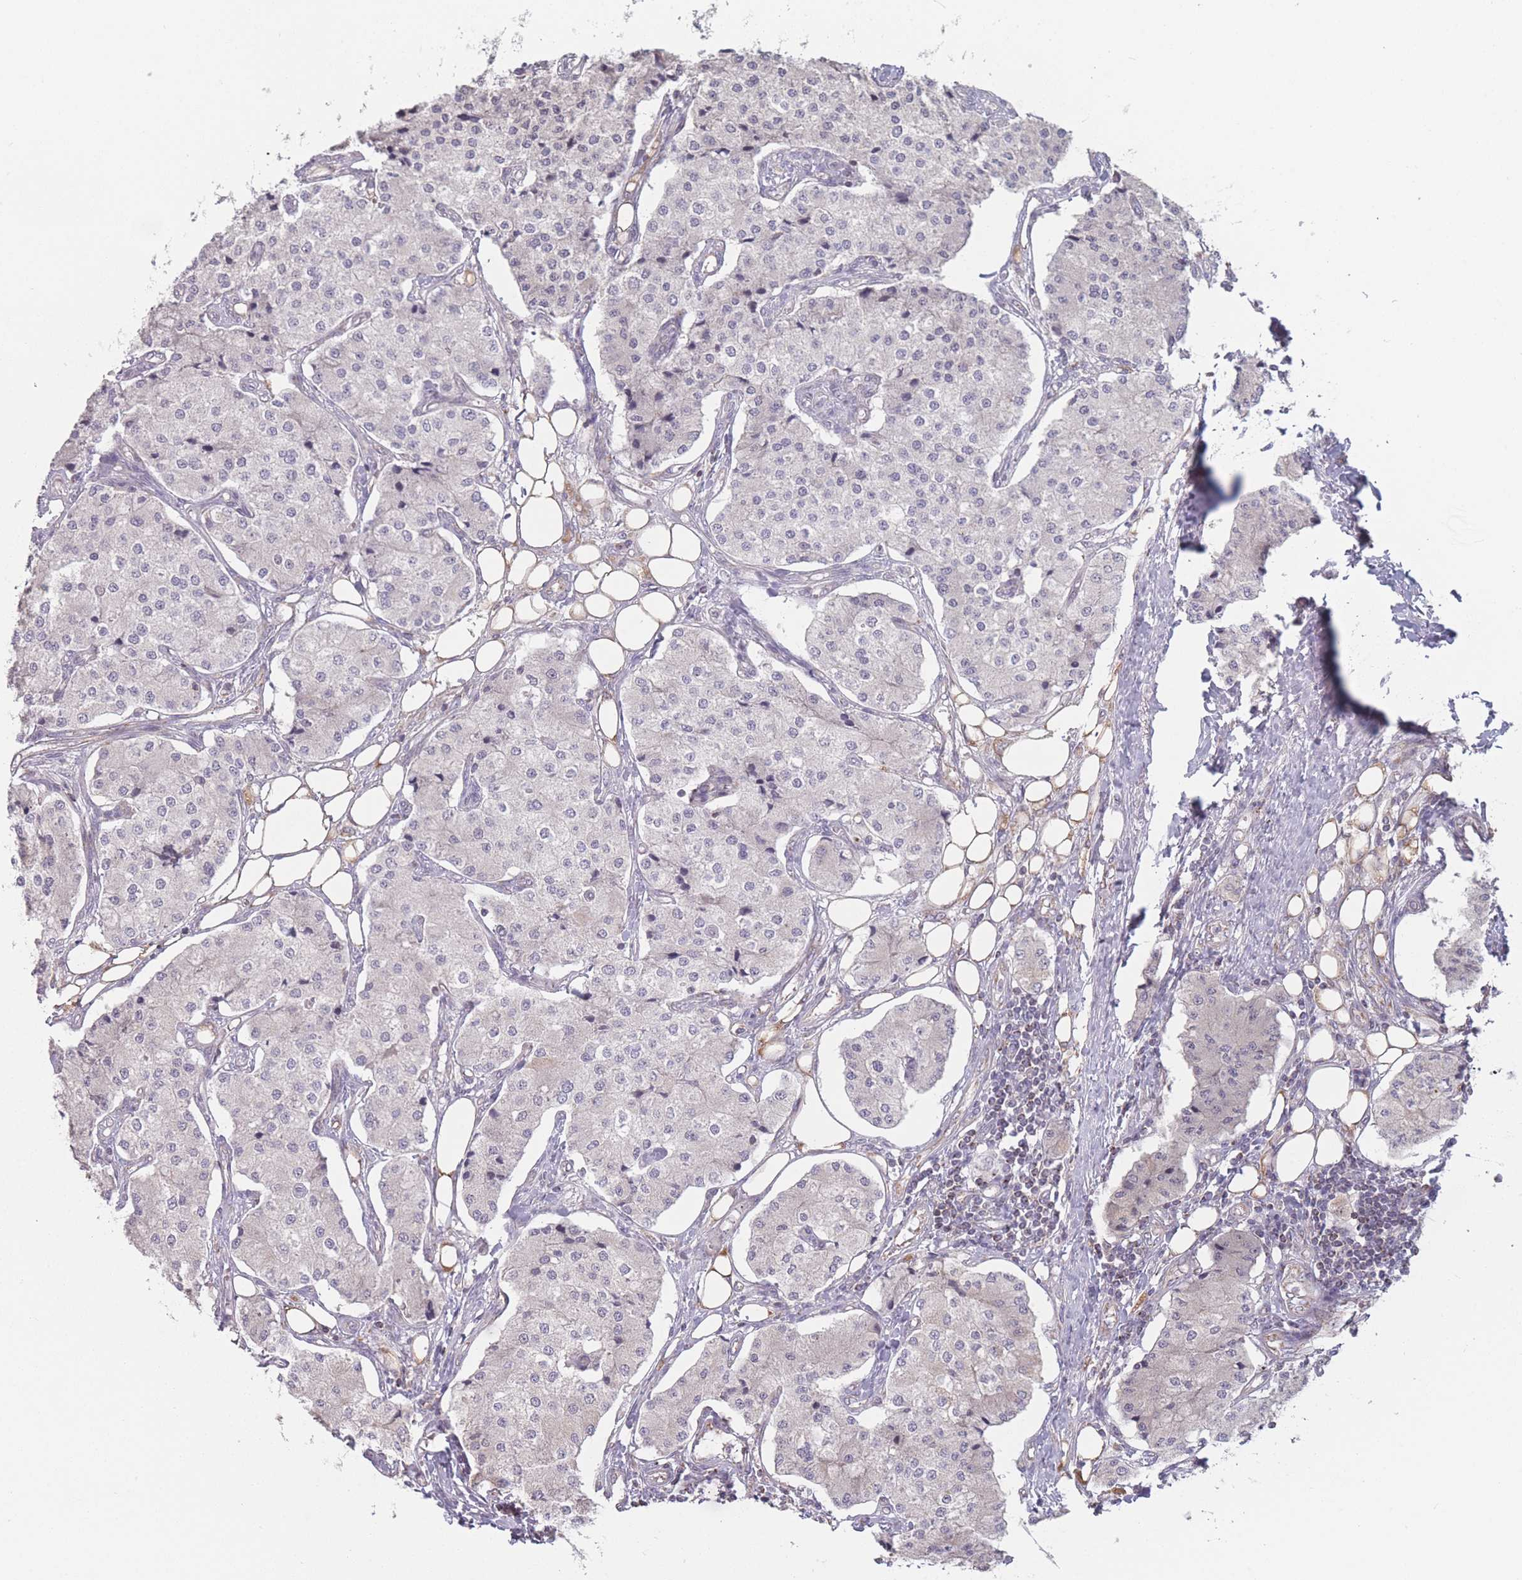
{"staining": {"intensity": "negative", "quantity": "none", "location": "none"}, "tissue": "carcinoid", "cell_type": "Tumor cells", "image_type": "cancer", "snomed": [{"axis": "morphology", "description": "Carcinoid, malignant, NOS"}, {"axis": "topography", "description": "Colon"}], "caption": "The immunohistochemistry (IHC) micrograph has no significant staining in tumor cells of carcinoid tissue. The staining is performed using DAB (3,3'-diaminobenzidine) brown chromogen with nuclei counter-stained in using hematoxylin.", "gene": "TMEM232", "patient": {"sex": "female", "age": 52}}